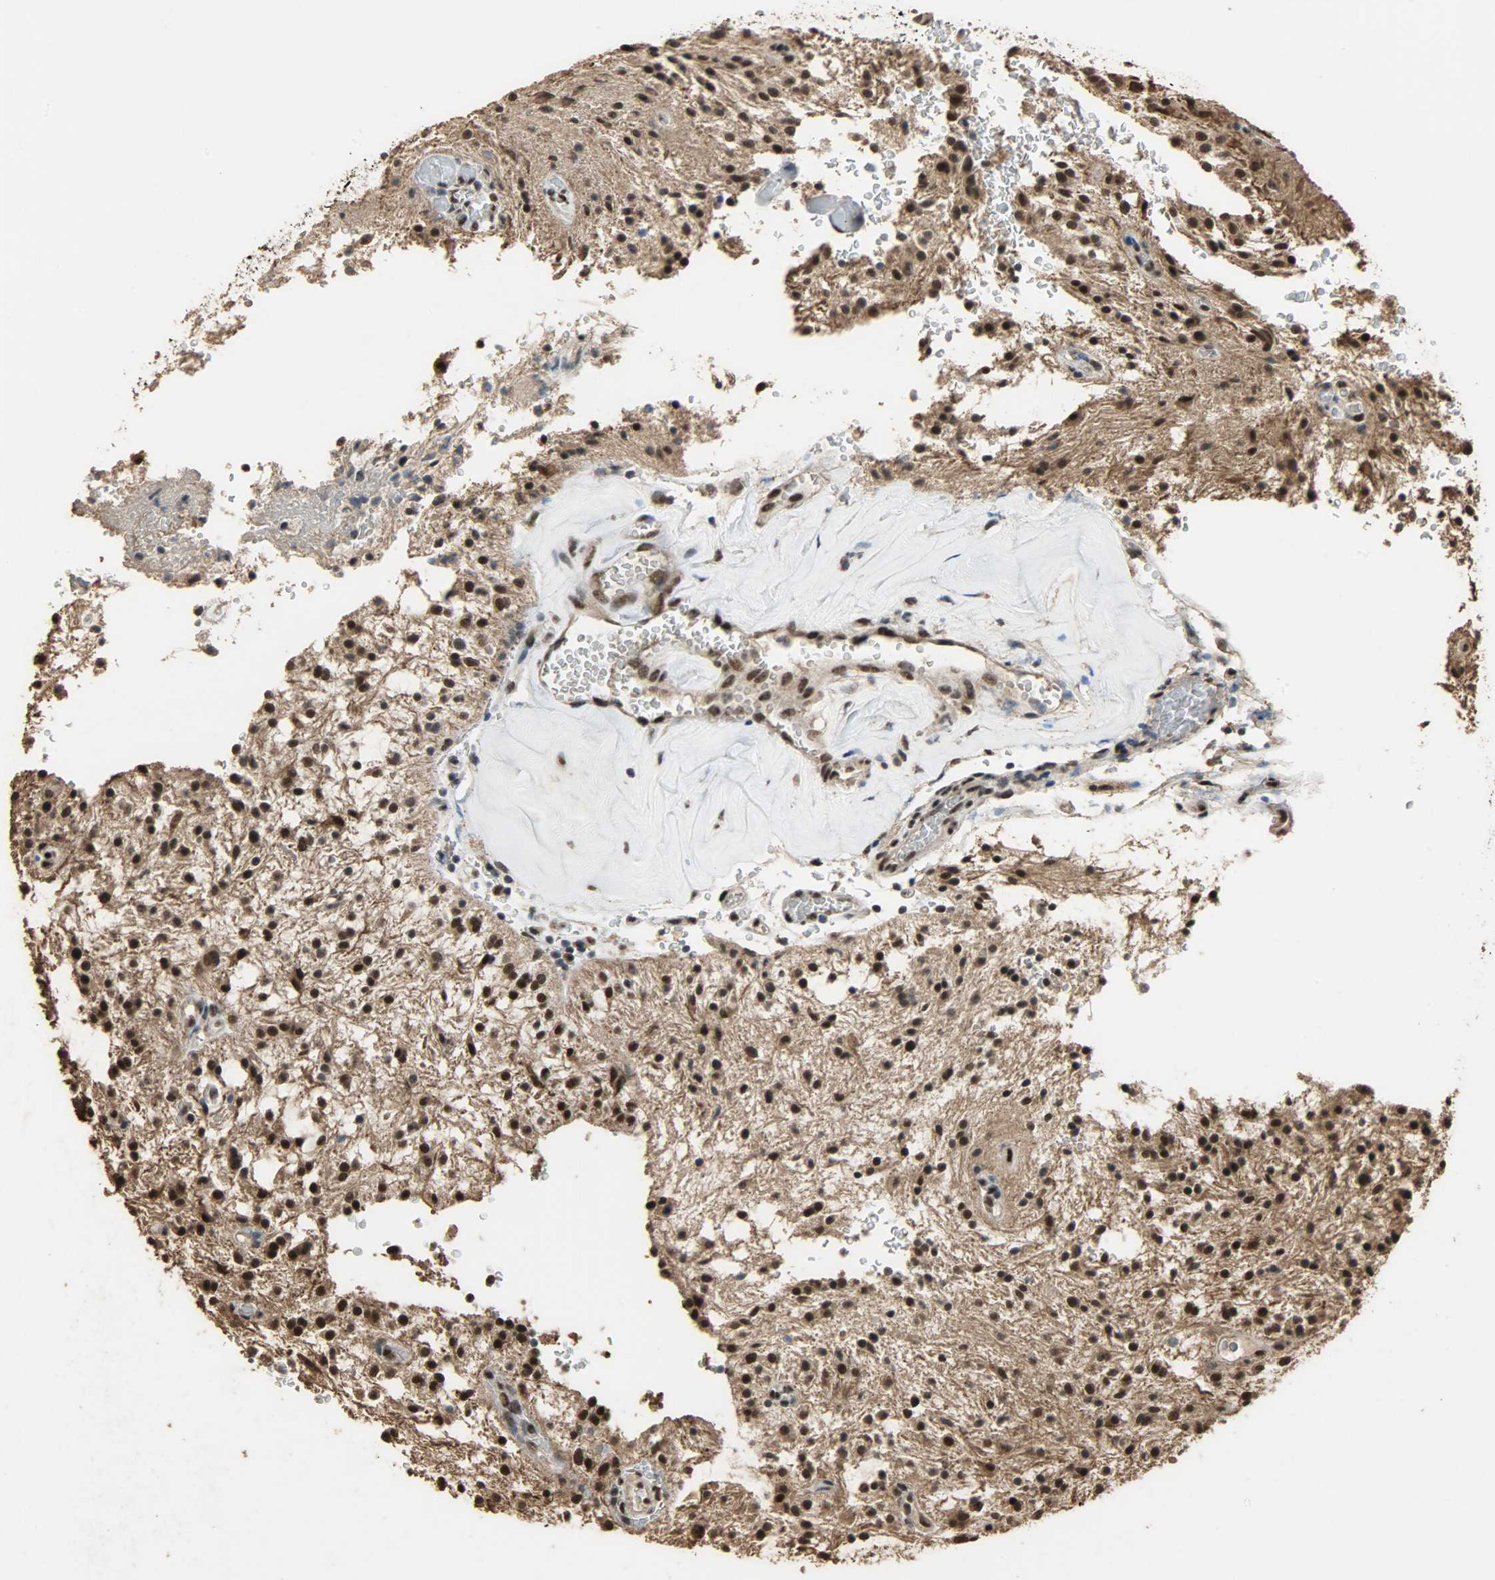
{"staining": {"intensity": "strong", "quantity": ">75%", "location": "cytoplasmic/membranous,nuclear"}, "tissue": "glioma", "cell_type": "Tumor cells", "image_type": "cancer", "snomed": [{"axis": "morphology", "description": "Glioma, malignant, NOS"}, {"axis": "topography", "description": "Cerebellum"}], "caption": "Immunohistochemistry (DAB (3,3'-diaminobenzidine)) staining of malignant glioma reveals strong cytoplasmic/membranous and nuclear protein staining in about >75% of tumor cells.", "gene": "CCNT2", "patient": {"sex": "female", "age": 10}}